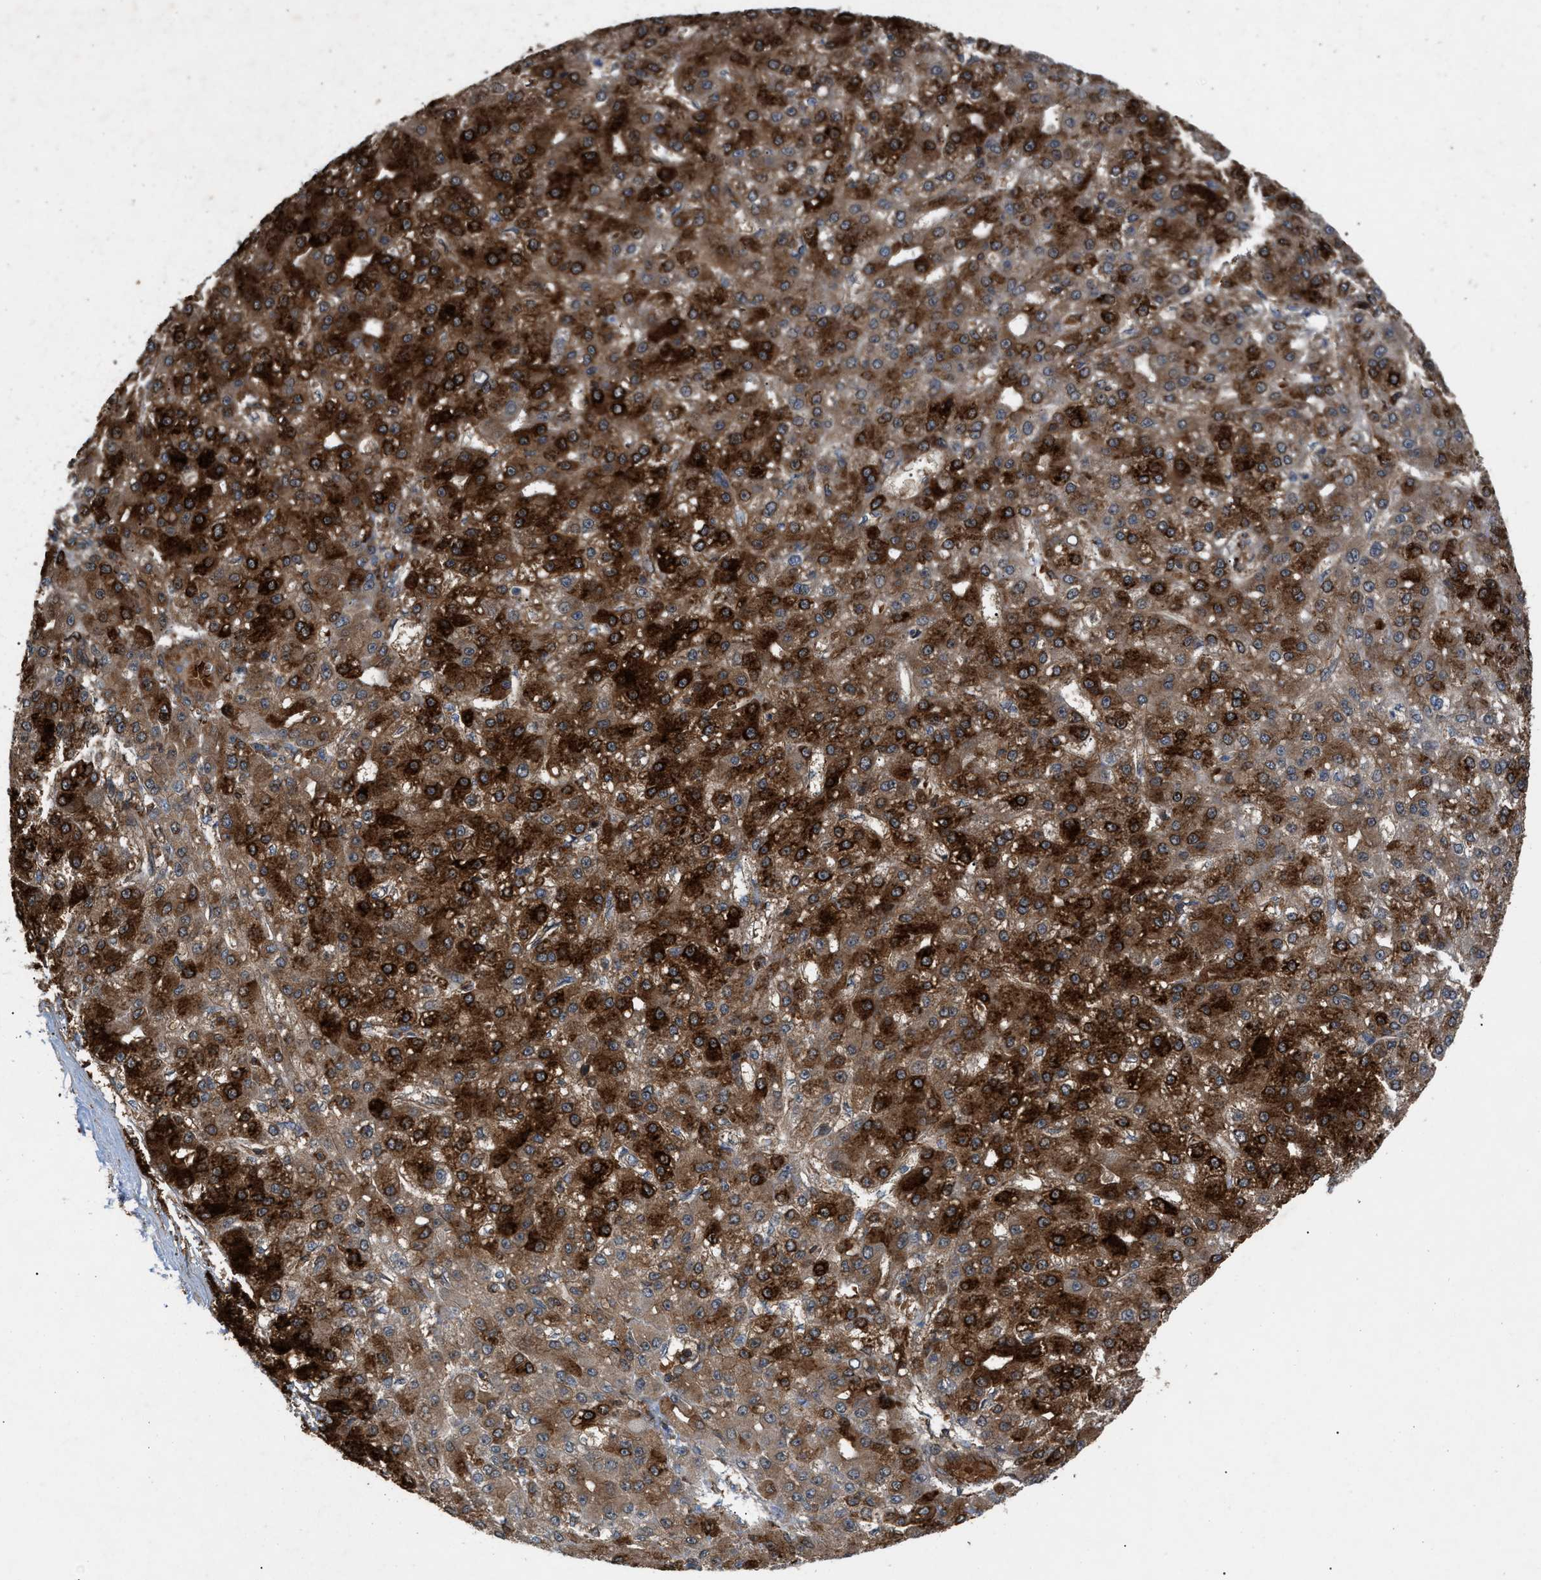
{"staining": {"intensity": "strong", "quantity": ">75%", "location": "cytoplasmic/membranous"}, "tissue": "liver cancer", "cell_type": "Tumor cells", "image_type": "cancer", "snomed": [{"axis": "morphology", "description": "Carcinoma, Hepatocellular, NOS"}, {"axis": "topography", "description": "Liver"}], "caption": "Immunohistochemistry (IHC) (DAB (3,3'-diaminobenzidine)) staining of liver cancer (hepatocellular carcinoma) demonstrates strong cytoplasmic/membranous protein expression in approximately >75% of tumor cells.", "gene": "GCC1", "patient": {"sex": "male", "age": 67}}